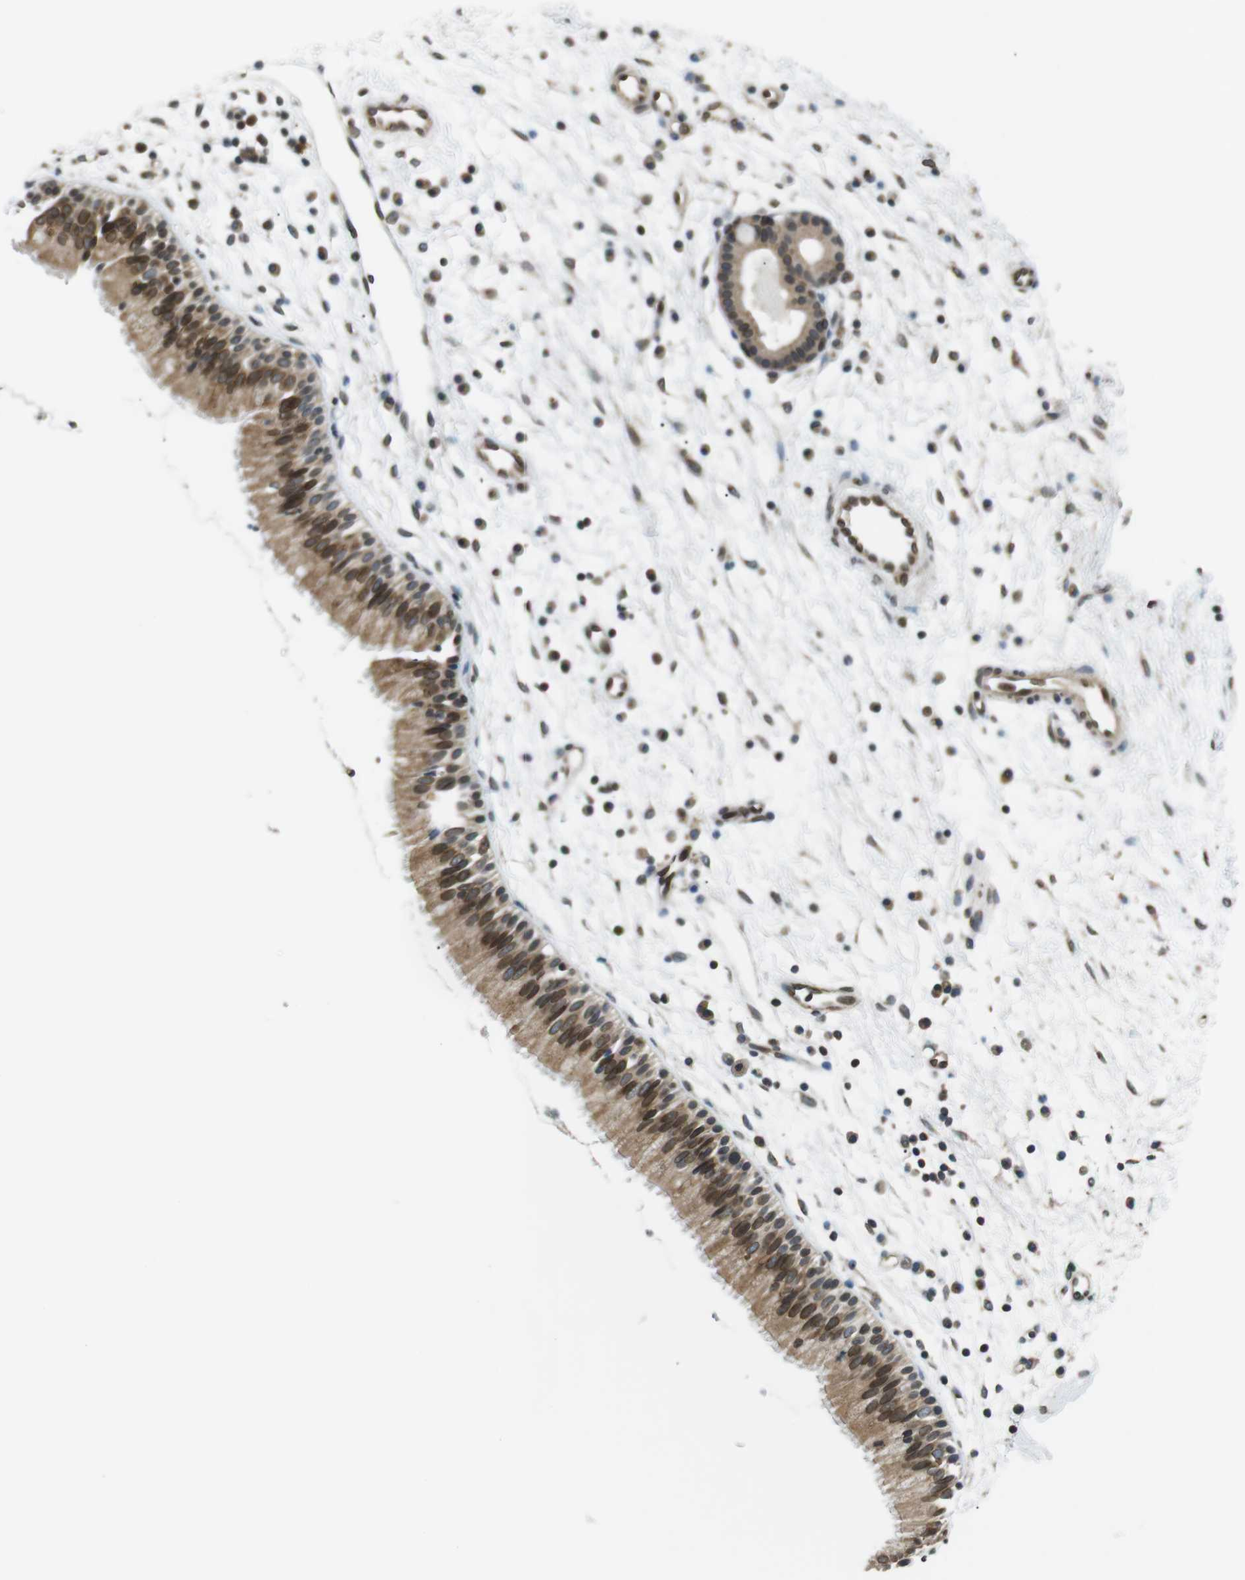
{"staining": {"intensity": "moderate", "quantity": ">75%", "location": "cytoplasmic/membranous,nuclear"}, "tissue": "nasopharynx", "cell_type": "Respiratory epithelial cells", "image_type": "normal", "snomed": [{"axis": "morphology", "description": "Normal tissue, NOS"}, {"axis": "topography", "description": "Nasopharynx"}], "caption": "IHC of benign human nasopharynx demonstrates medium levels of moderate cytoplasmic/membranous,nuclear staining in about >75% of respiratory epithelial cells. (DAB (3,3'-diaminobenzidine) IHC, brown staining for protein, blue staining for nuclei).", "gene": "TMX4", "patient": {"sex": "male", "age": 21}}